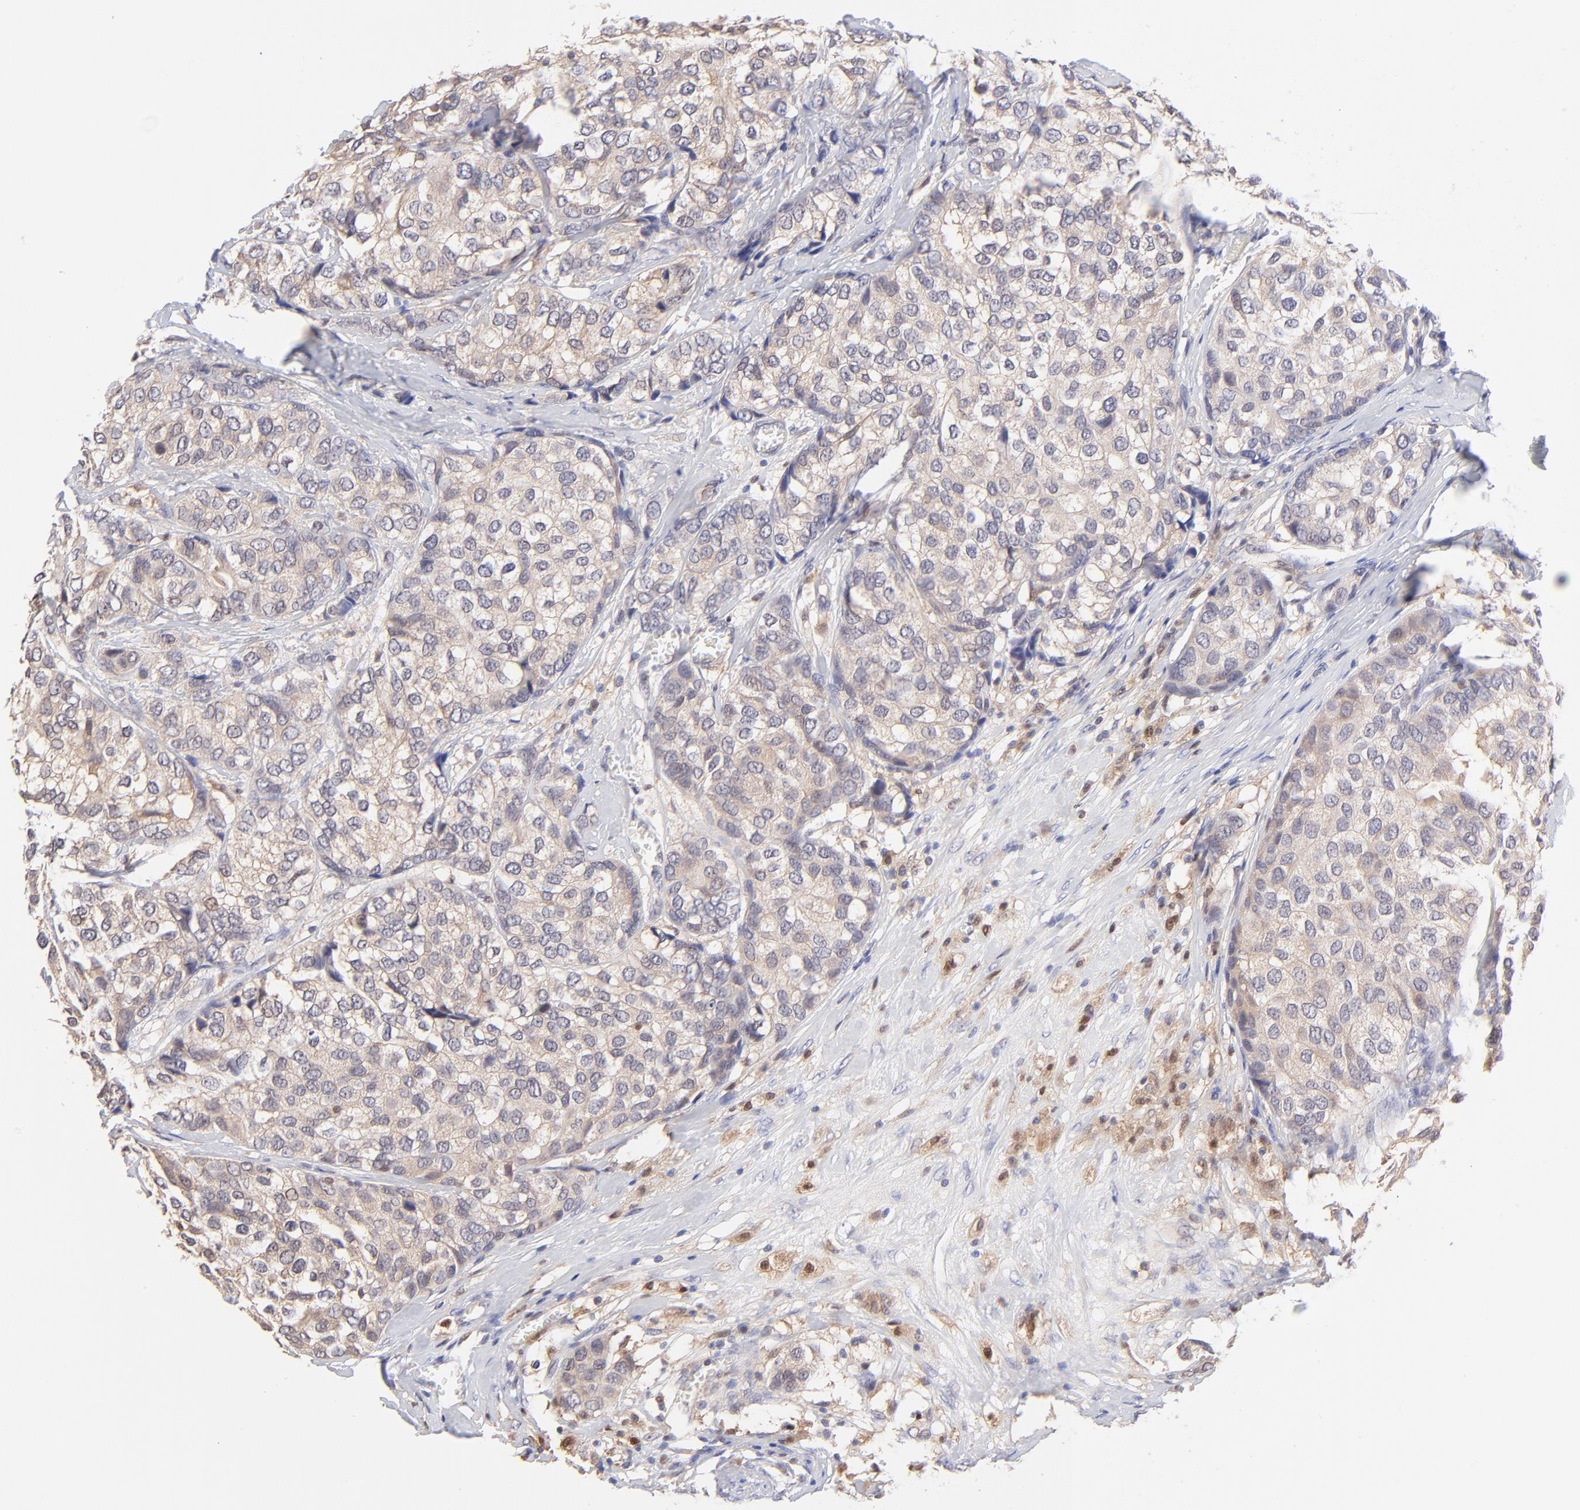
{"staining": {"intensity": "weak", "quantity": ">75%", "location": "cytoplasmic/membranous"}, "tissue": "breast cancer", "cell_type": "Tumor cells", "image_type": "cancer", "snomed": [{"axis": "morphology", "description": "Duct carcinoma"}, {"axis": "topography", "description": "Breast"}], "caption": "Protein staining demonstrates weak cytoplasmic/membranous positivity in approximately >75% of tumor cells in infiltrating ductal carcinoma (breast).", "gene": "HYAL1", "patient": {"sex": "female", "age": 68}}